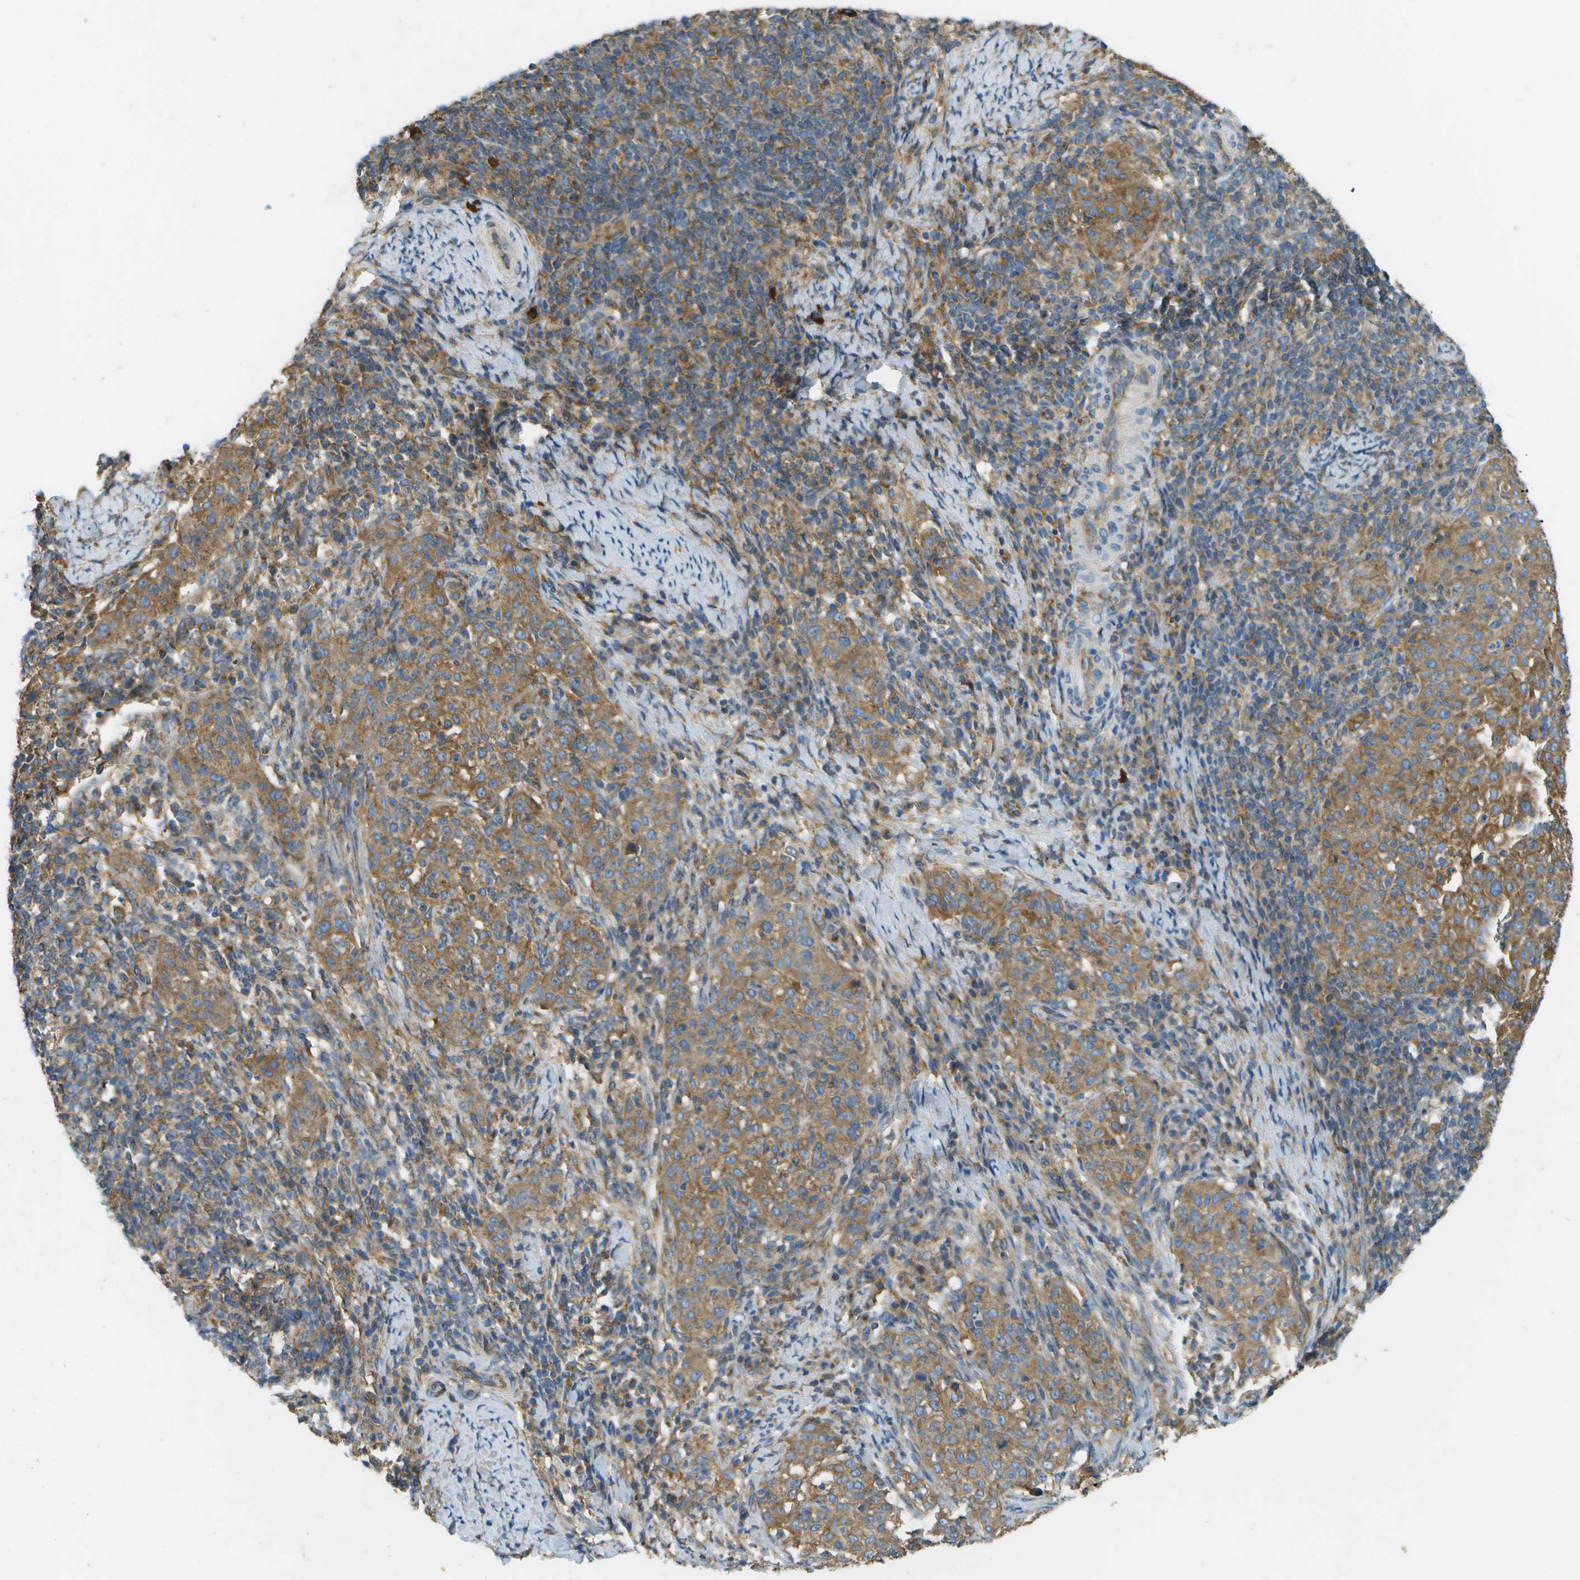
{"staining": {"intensity": "moderate", "quantity": ">75%", "location": "cytoplasmic/membranous"}, "tissue": "cervical cancer", "cell_type": "Tumor cells", "image_type": "cancer", "snomed": [{"axis": "morphology", "description": "Squamous cell carcinoma, NOS"}, {"axis": "topography", "description": "Cervix"}], "caption": "This is an image of immunohistochemistry staining of cervical squamous cell carcinoma, which shows moderate staining in the cytoplasmic/membranous of tumor cells.", "gene": "CLTC", "patient": {"sex": "female", "age": 51}}